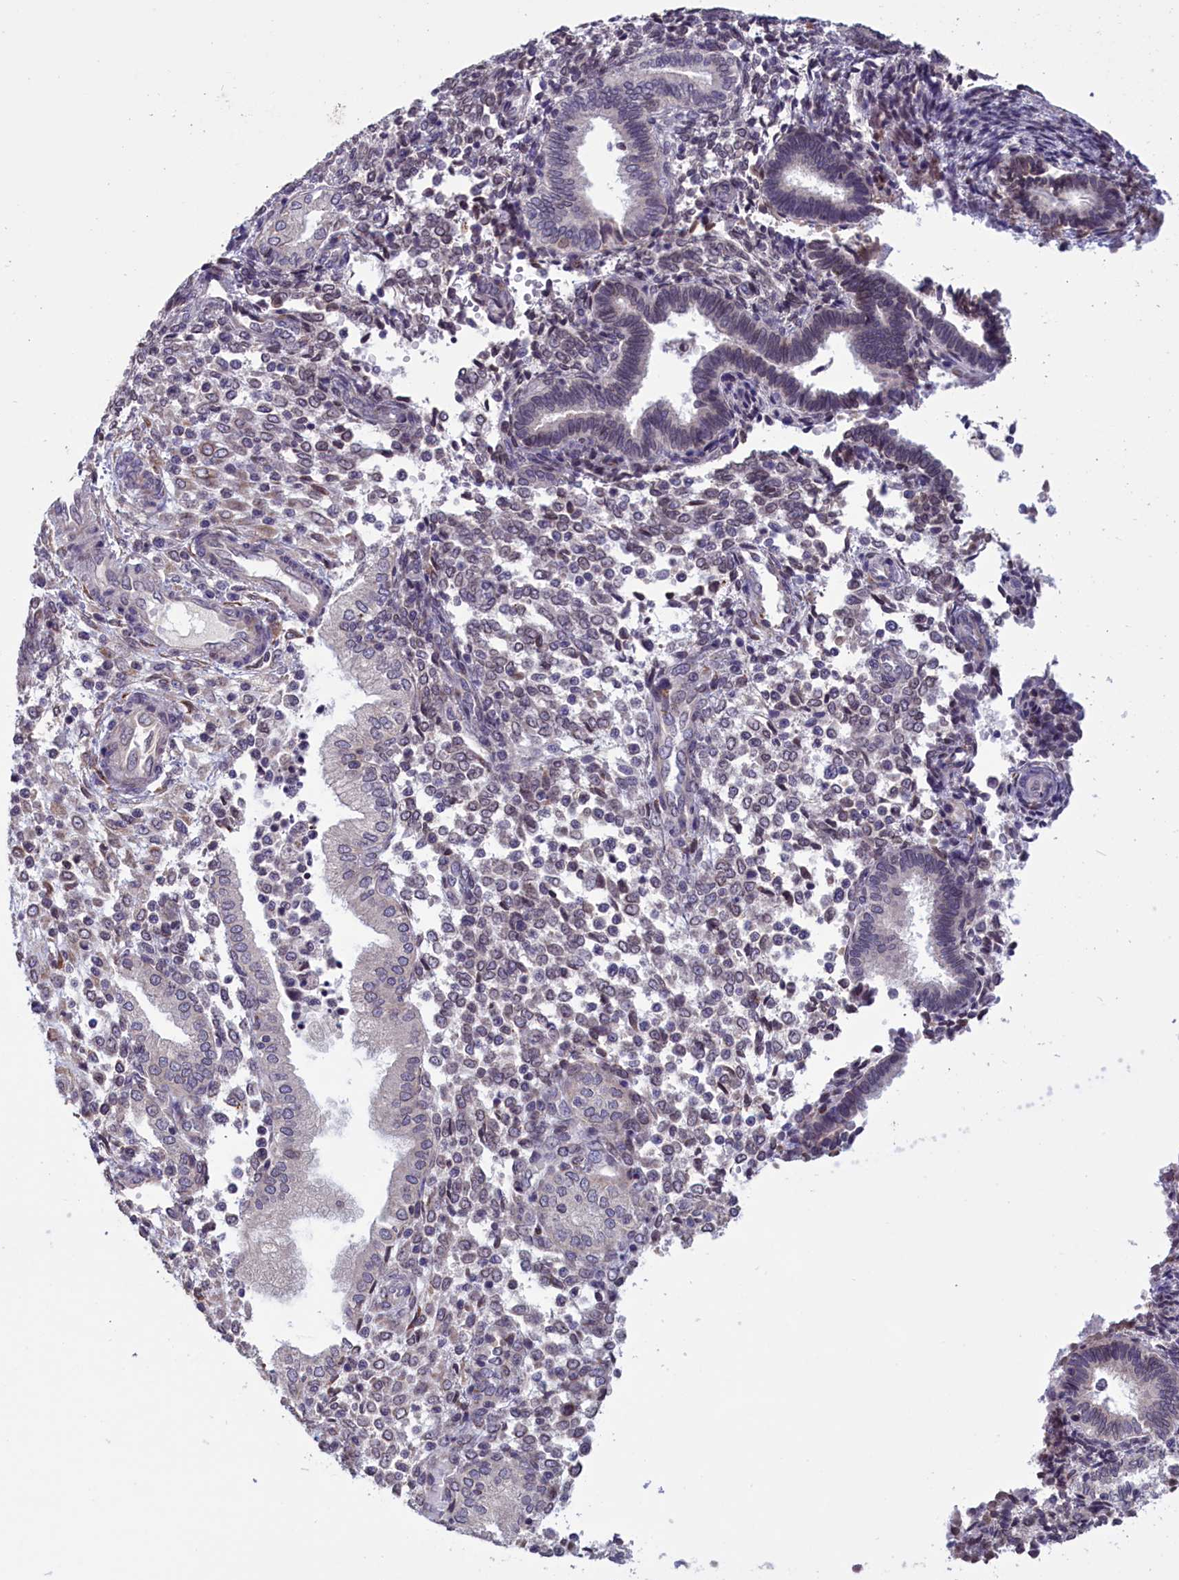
{"staining": {"intensity": "weak", "quantity": "<25%", "location": "cytoplasmic/membranous,nuclear"}, "tissue": "endometrium", "cell_type": "Cells in endometrial stroma", "image_type": "normal", "snomed": [{"axis": "morphology", "description": "Normal tissue, NOS"}, {"axis": "topography", "description": "Endometrium"}], "caption": "Cells in endometrial stroma are negative for protein expression in unremarkable human endometrium.", "gene": "PARS2", "patient": {"sex": "female", "age": 53}}